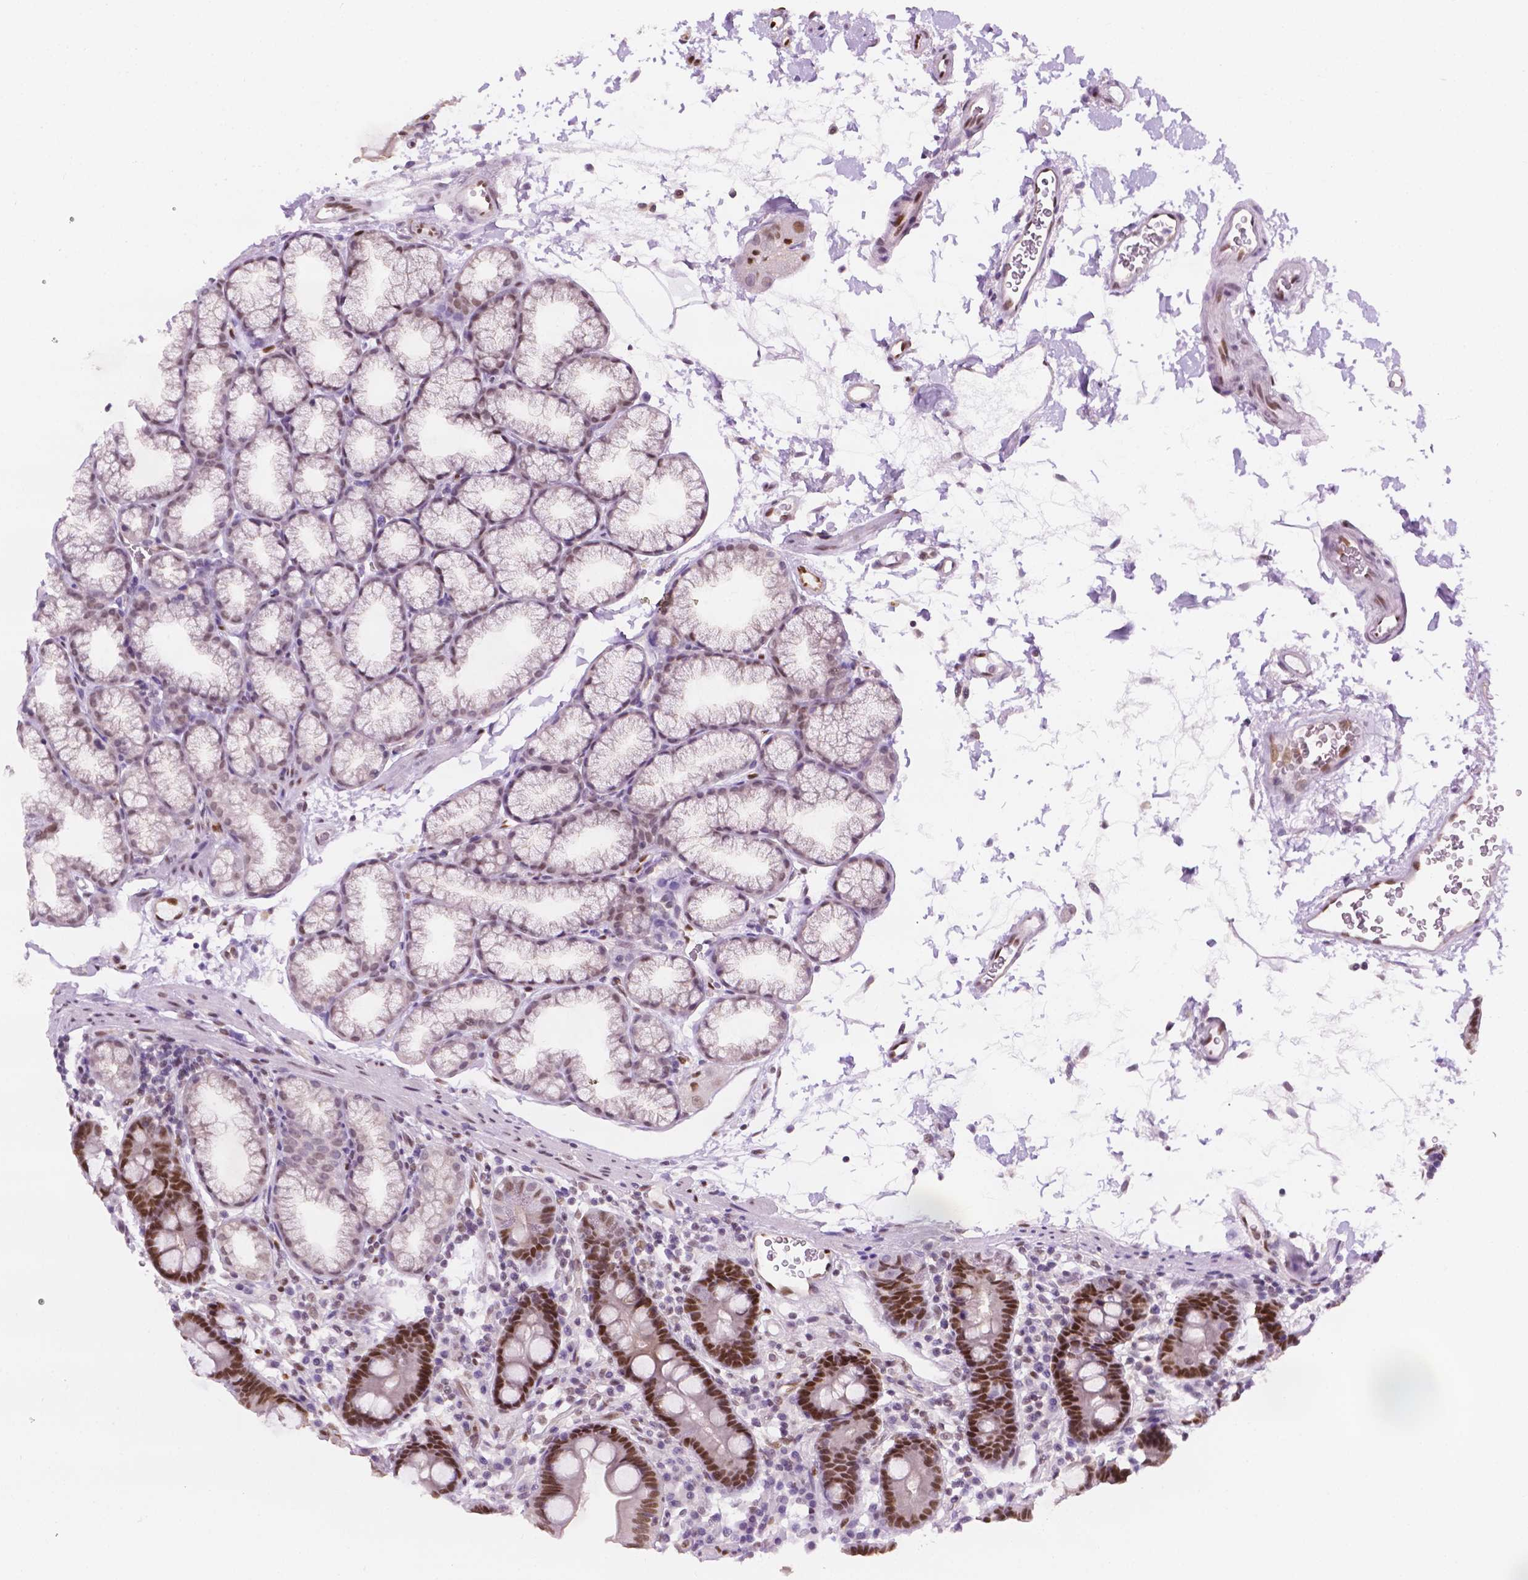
{"staining": {"intensity": "moderate", "quantity": ">75%", "location": "nuclear"}, "tissue": "duodenum", "cell_type": "Glandular cells", "image_type": "normal", "snomed": [{"axis": "morphology", "description": "Normal tissue, NOS"}, {"axis": "topography", "description": "Pancreas"}, {"axis": "topography", "description": "Duodenum"}], "caption": "An immunohistochemistry (IHC) photomicrograph of unremarkable tissue is shown. Protein staining in brown shows moderate nuclear positivity in duodenum within glandular cells.", "gene": "ERF", "patient": {"sex": "male", "age": 59}}